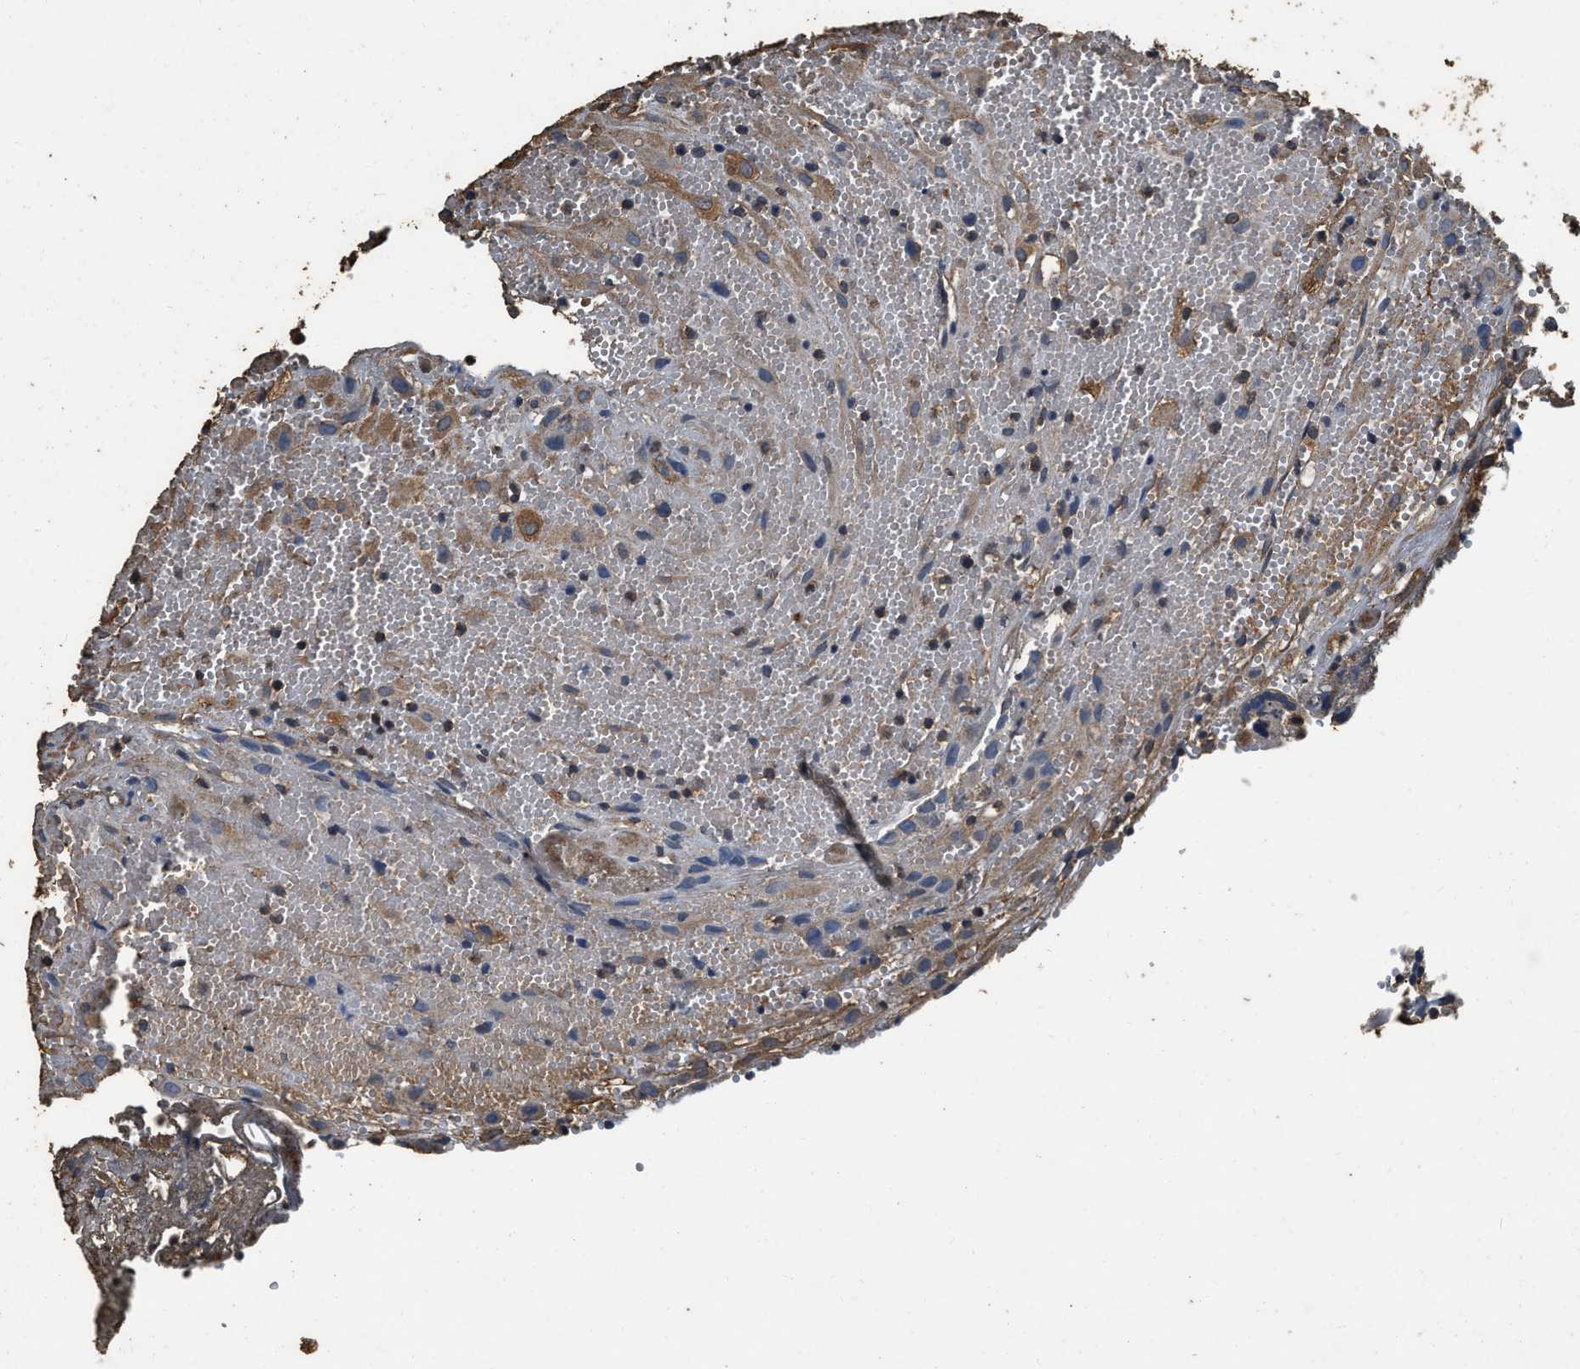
{"staining": {"intensity": "moderate", "quantity": "25%-75%", "location": "cytoplasmic/membranous"}, "tissue": "placenta", "cell_type": "Decidual cells", "image_type": "normal", "snomed": [{"axis": "morphology", "description": "Normal tissue, NOS"}, {"axis": "topography", "description": "Placenta"}], "caption": "Decidual cells display moderate cytoplasmic/membranous staining in approximately 25%-75% of cells in benign placenta.", "gene": "MIB1", "patient": {"sex": "female", "age": 18}}